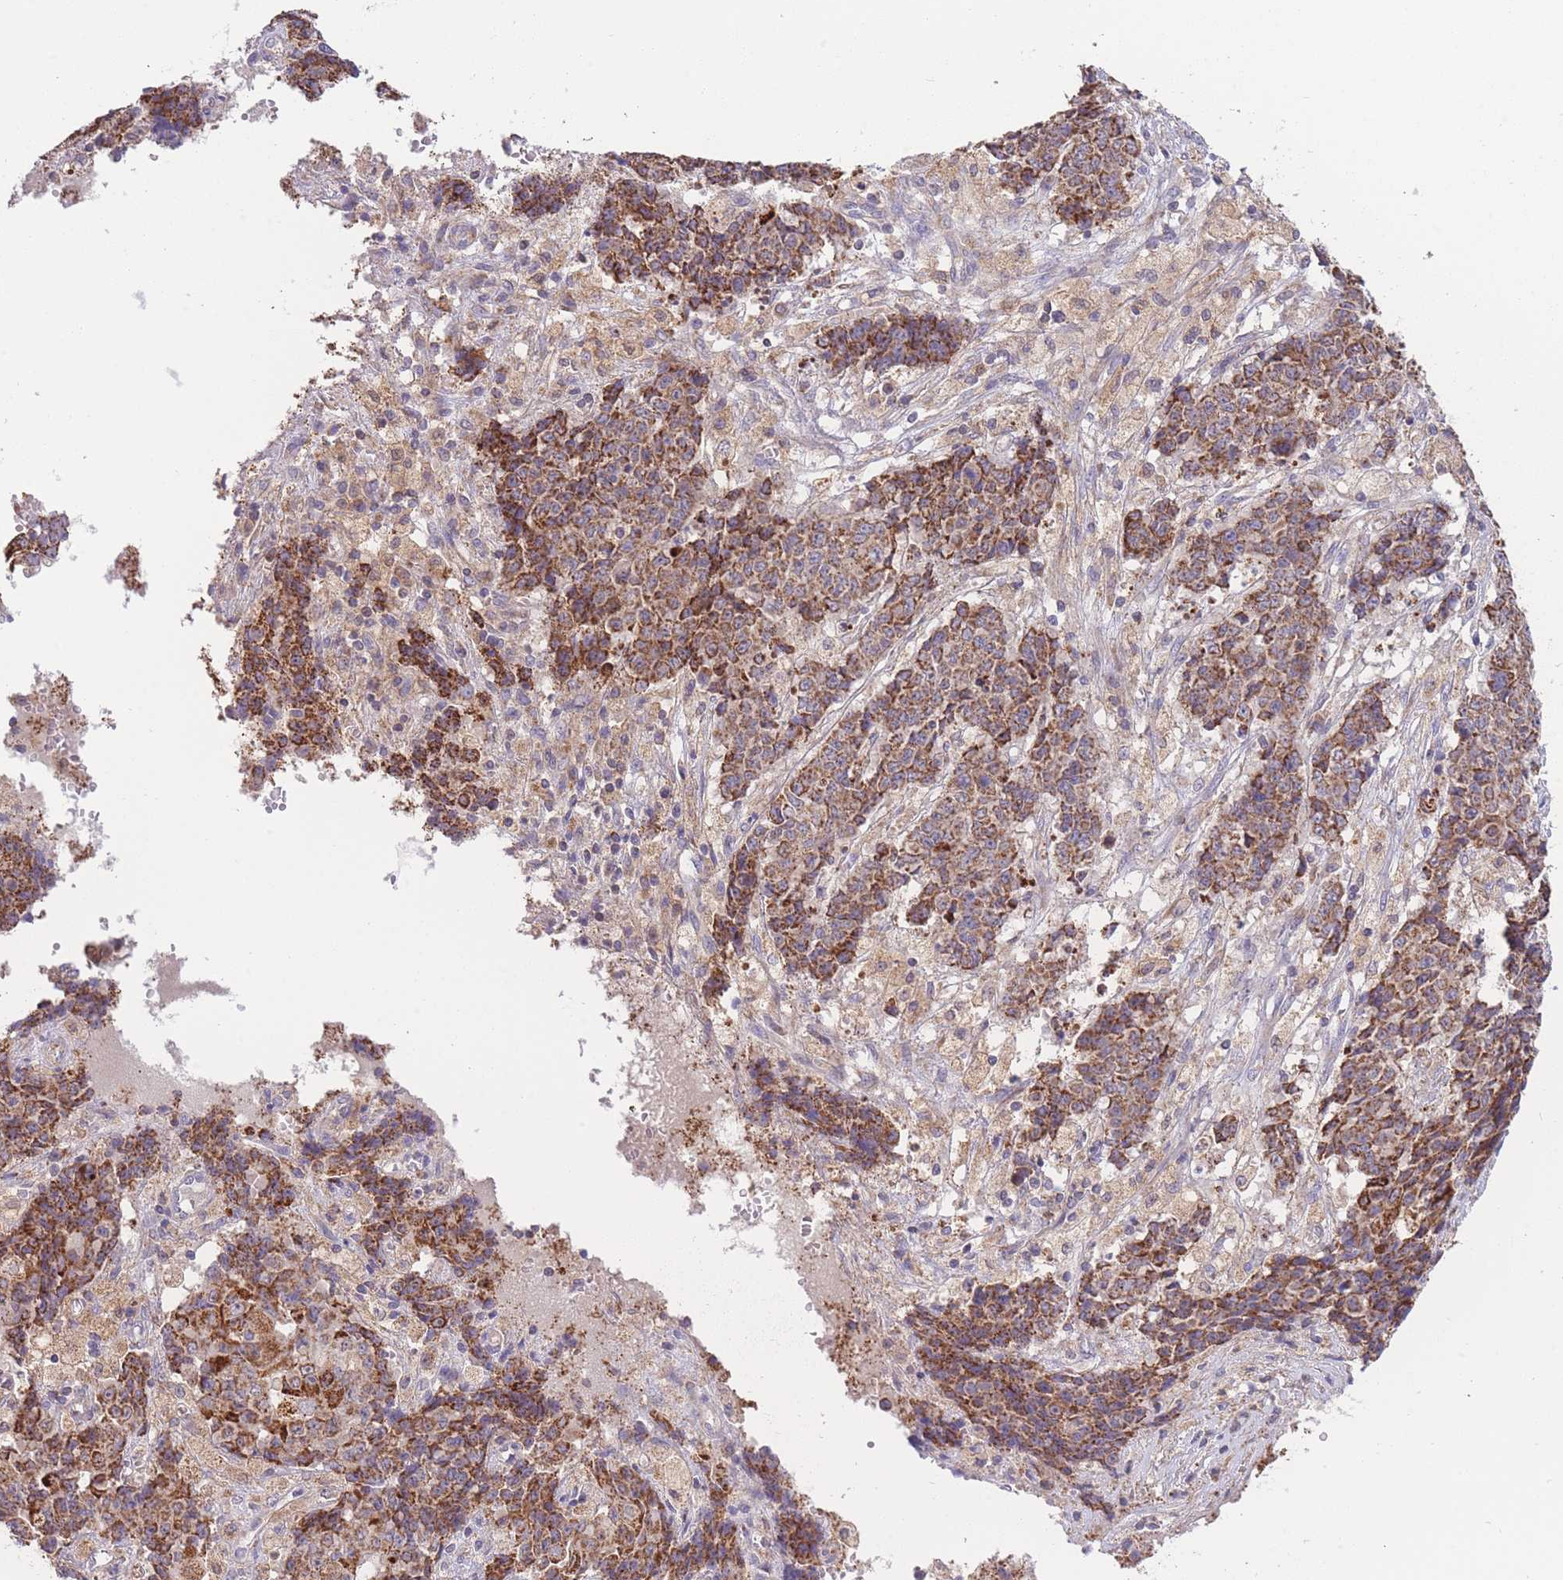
{"staining": {"intensity": "strong", "quantity": ">75%", "location": "cytoplasmic/membranous"}, "tissue": "ovarian cancer", "cell_type": "Tumor cells", "image_type": "cancer", "snomed": [{"axis": "morphology", "description": "Carcinoma, endometroid"}, {"axis": "topography", "description": "Ovary"}], "caption": "Ovarian endometroid carcinoma was stained to show a protein in brown. There is high levels of strong cytoplasmic/membranous expression in about >75% of tumor cells.", "gene": "SLC25A42", "patient": {"sex": "female", "age": 42}}